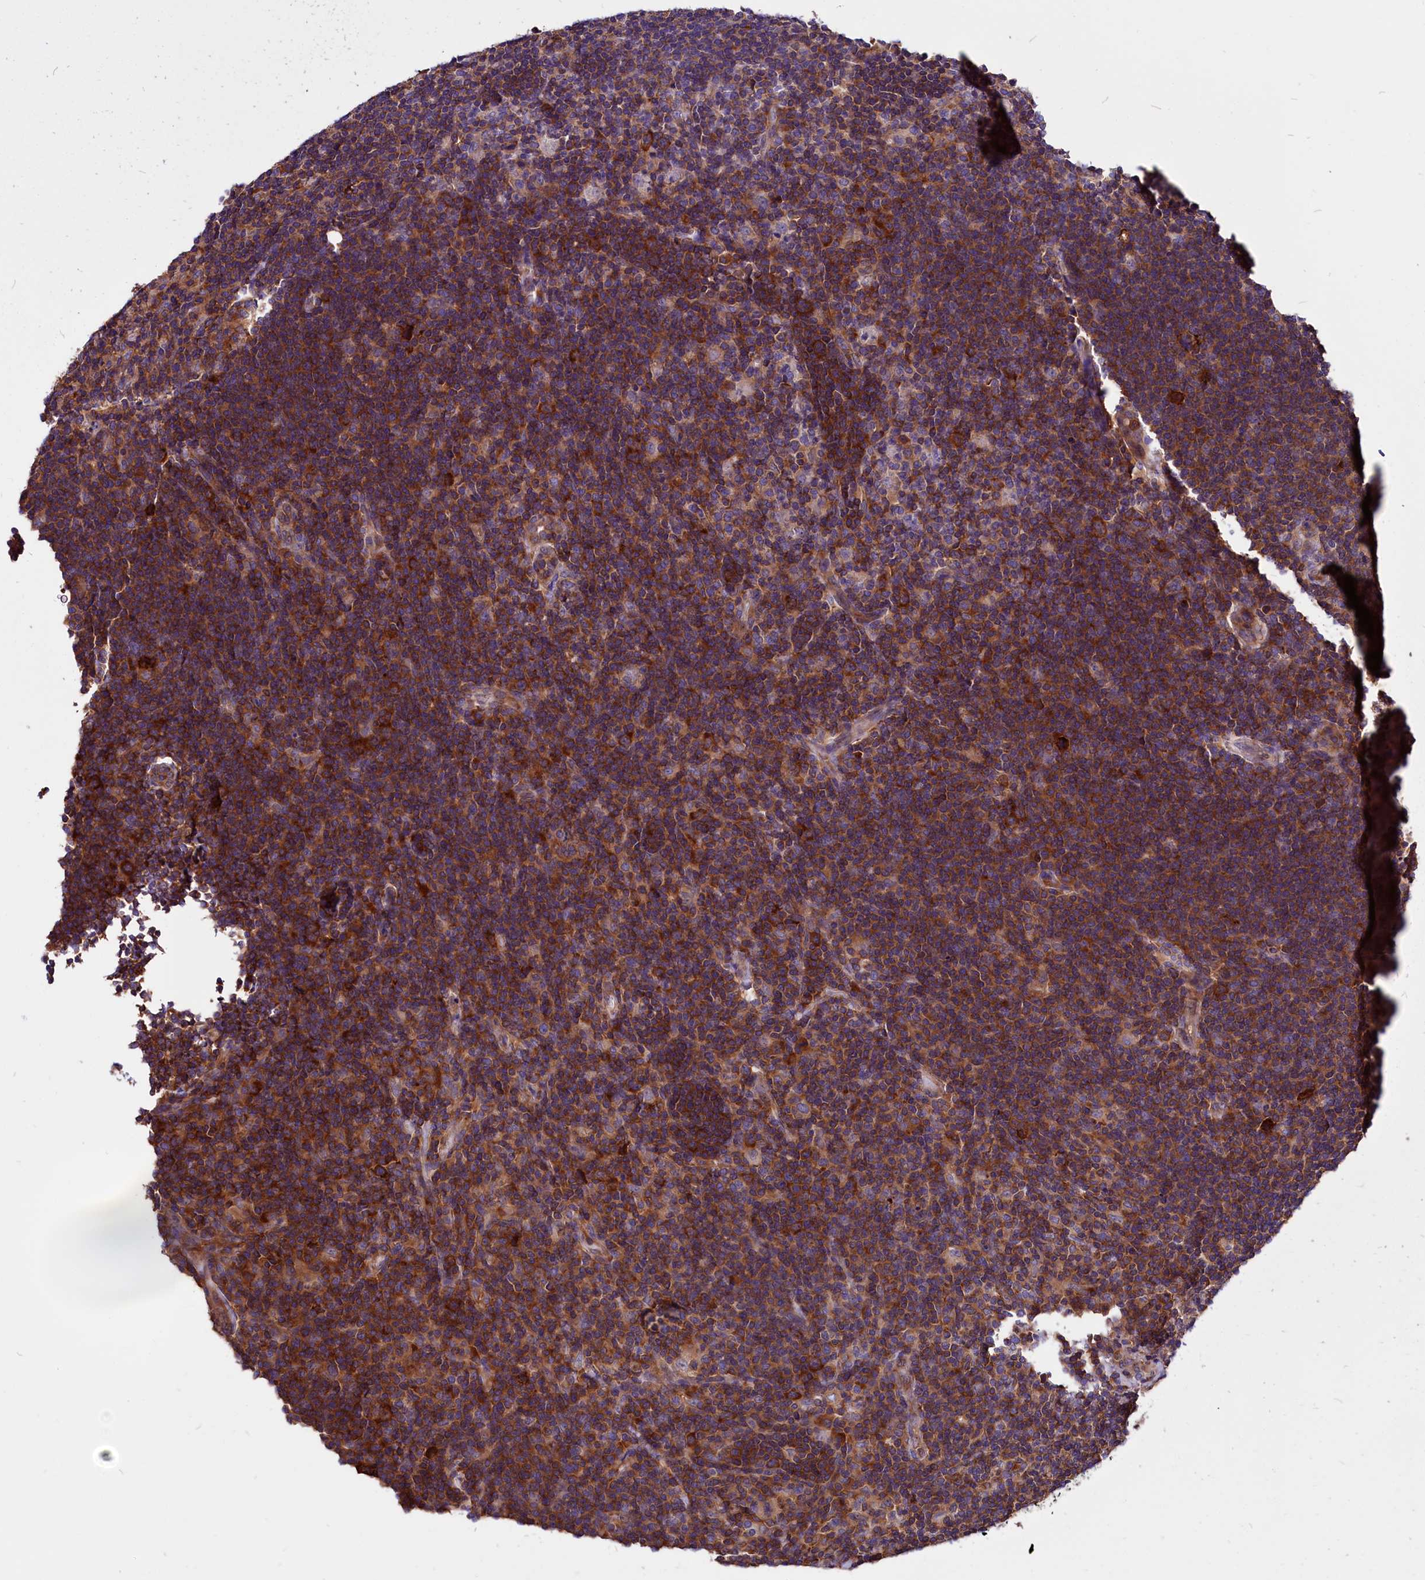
{"staining": {"intensity": "strong", "quantity": ">75%", "location": "cytoplasmic/membranous"}, "tissue": "lymphoma", "cell_type": "Tumor cells", "image_type": "cancer", "snomed": [{"axis": "morphology", "description": "Hodgkin's disease, NOS"}, {"axis": "topography", "description": "Lymph node"}], "caption": "IHC histopathology image of lymphoma stained for a protein (brown), which displays high levels of strong cytoplasmic/membranous expression in about >75% of tumor cells.", "gene": "EIF3G", "patient": {"sex": "female", "age": 57}}